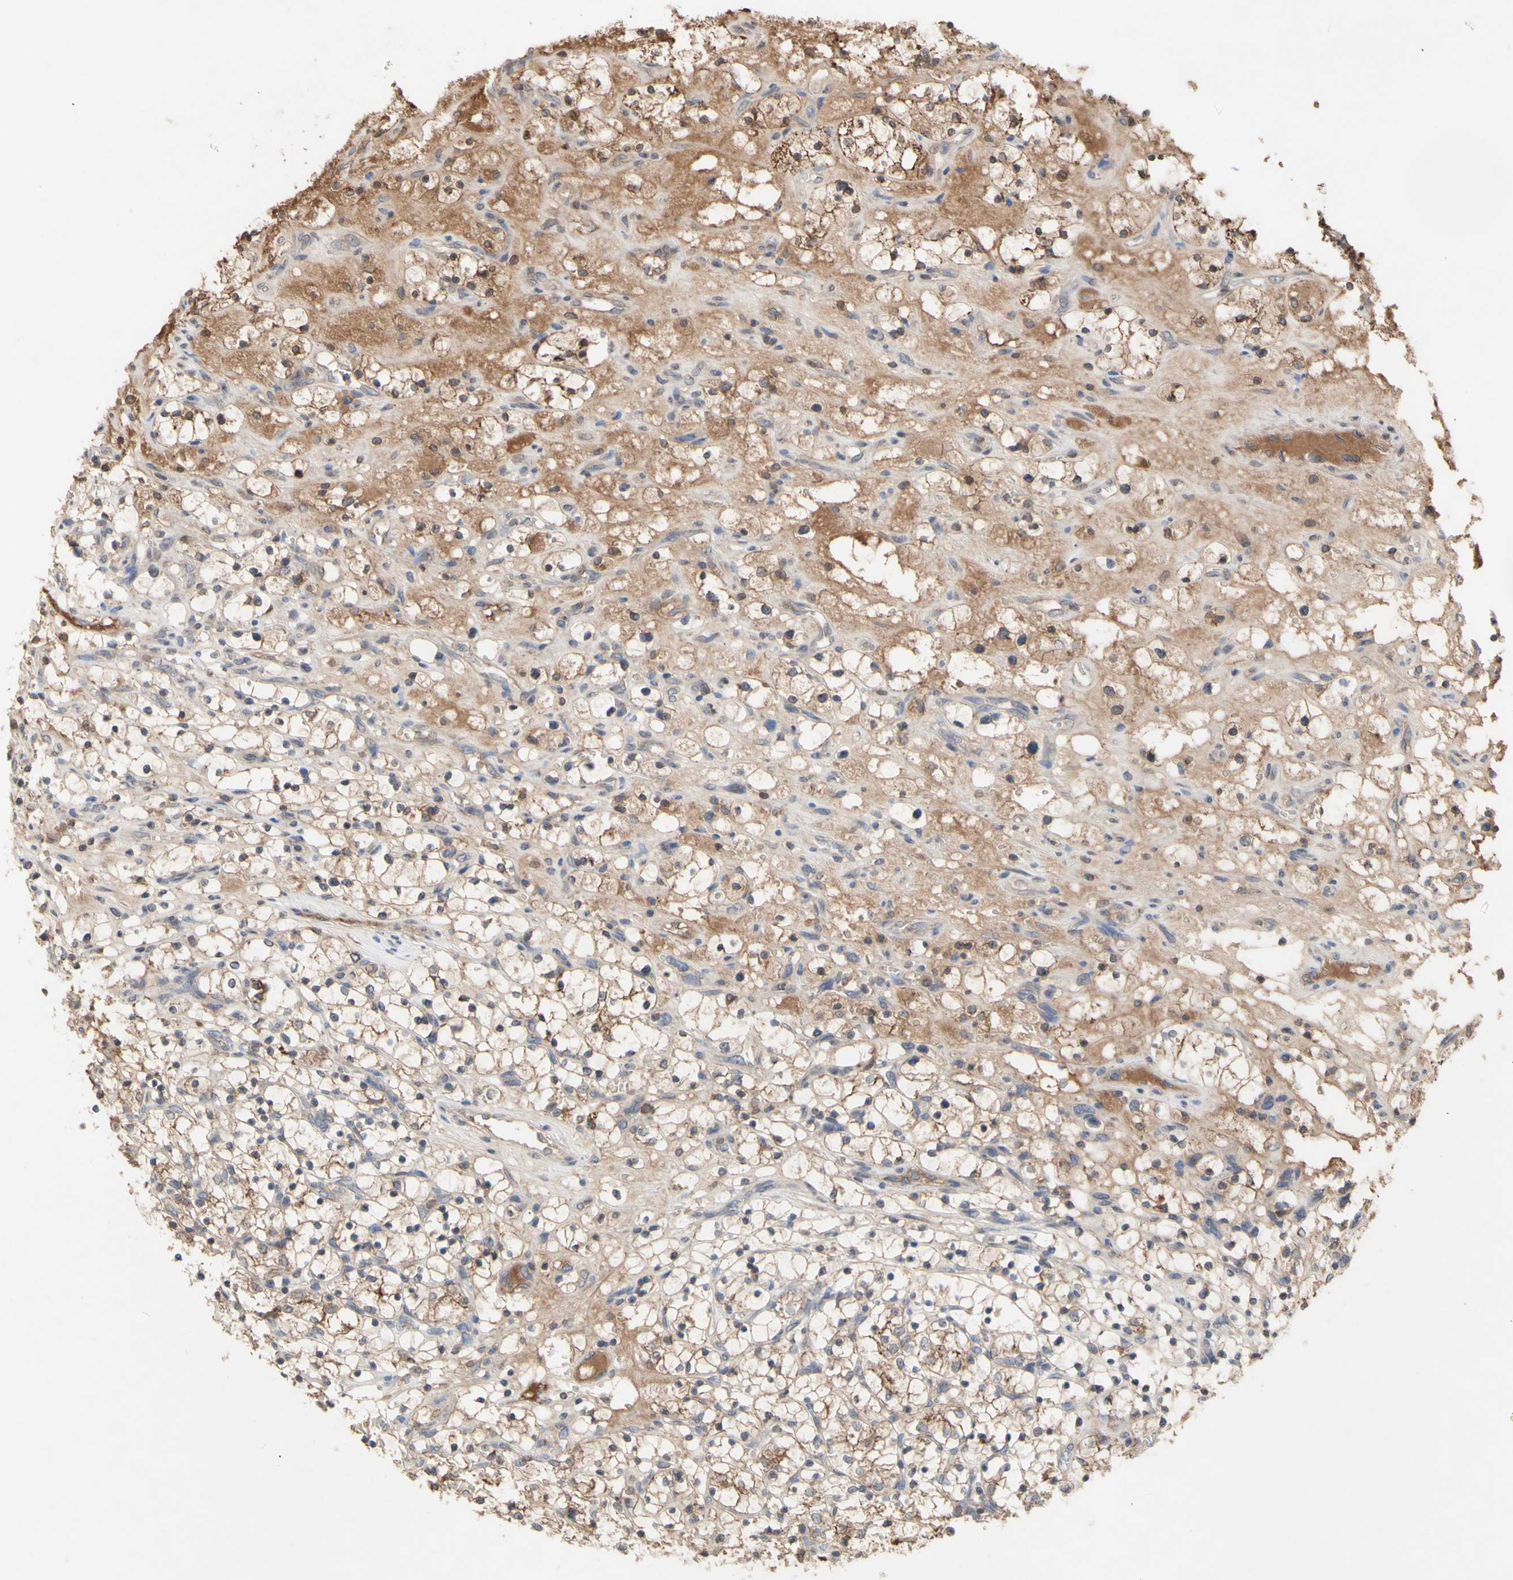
{"staining": {"intensity": "moderate", "quantity": "25%-75%", "location": "cytoplasmic/membranous"}, "tissue": "renal cancer", "cell_type": "Tumor cells", "image_type": "cancer", "snomed": [{"axis": "morphology", "description": "Adenocarcinoma, NOS"}, {"axis": "topography", "description": "Kidney"}], "caption": "A medium amount of moderate cytoplasmic/membranous positivity is present in approximately 25%-75% of tumor cells in renal adenocarcinoma tissue. The protein is shown in brown color, while the nuclei are stained blue.", "gene": "NECTIN3", "patient": {"sex": "female", "age": 69}}